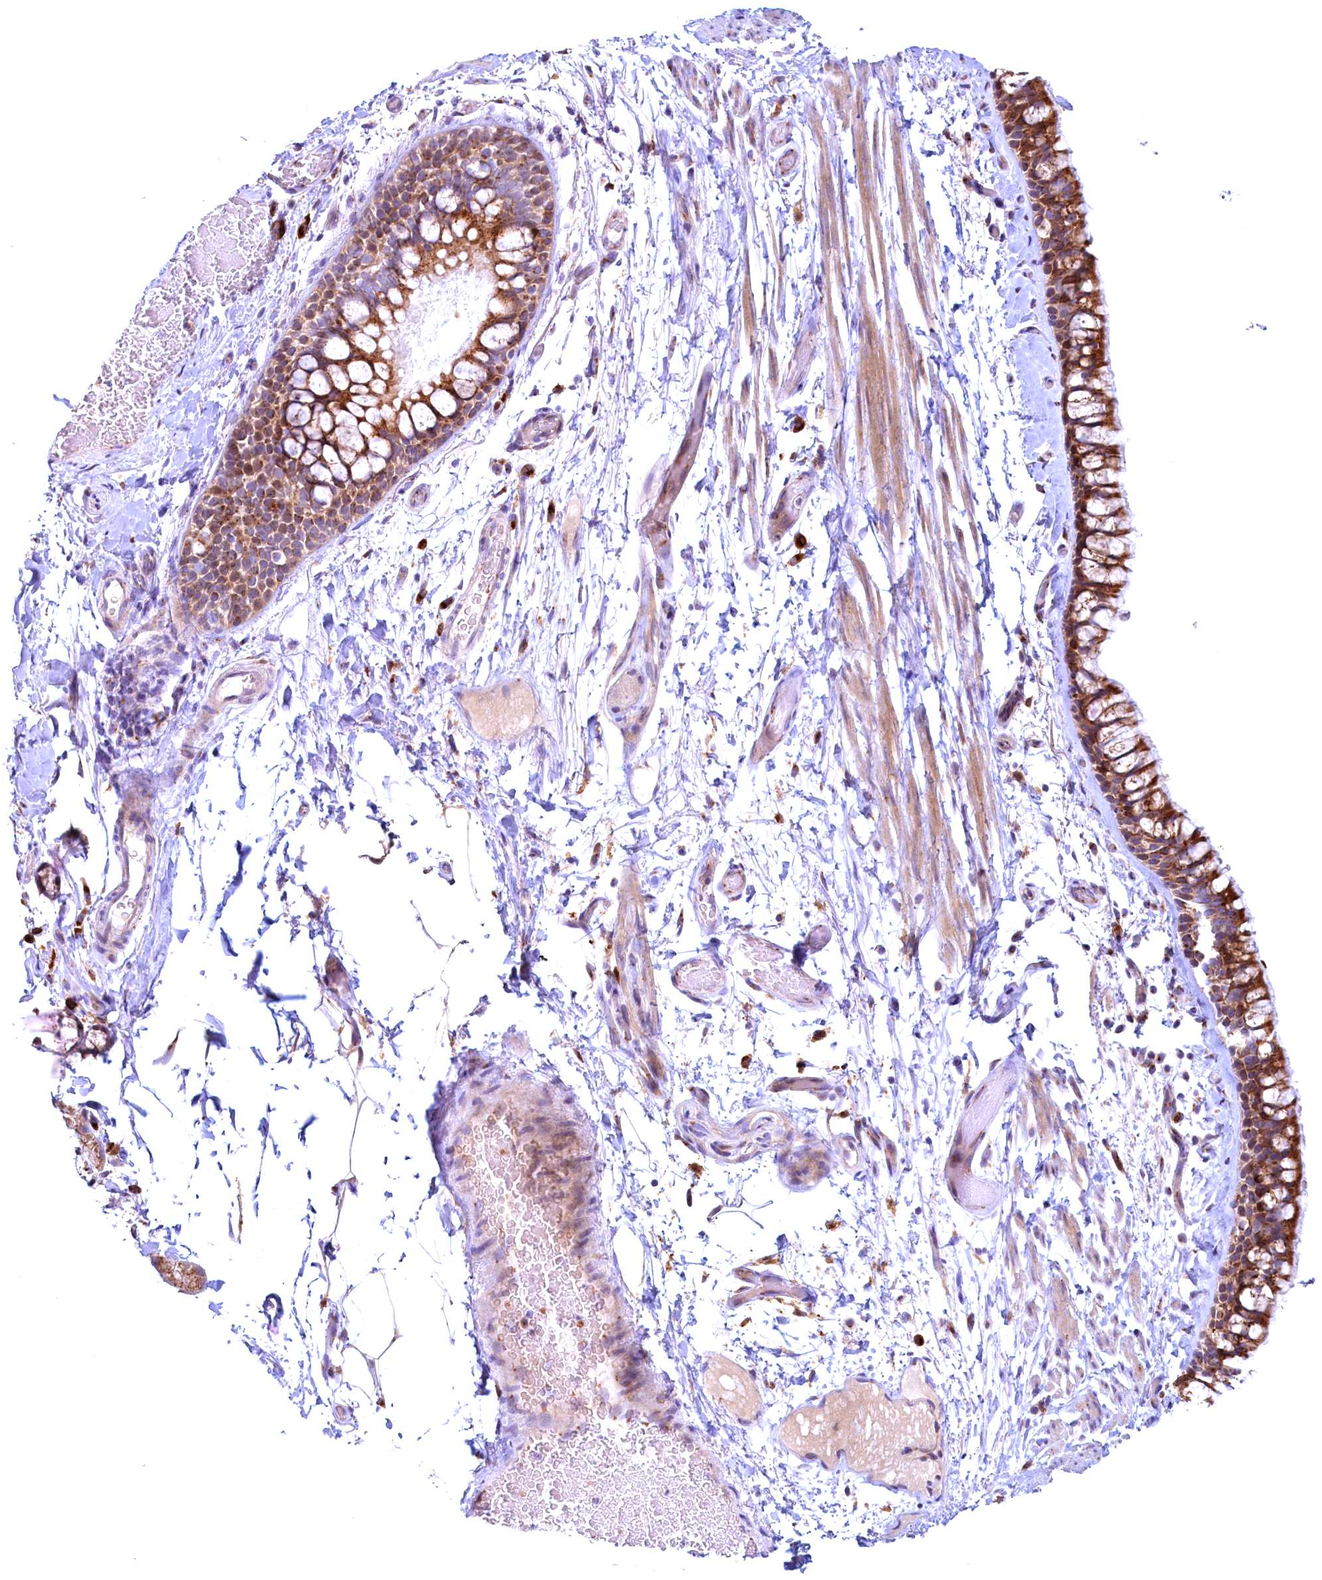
{"staining": {"intensity": "strong", "quantity": ">75%", "location": "cytoplasmic/membranous"}, "tissue": "bronchus", "cell_type": "Respiratory epithelial cells", "image_type": "normal", "snomed": [{"axis": "morphology", "description": "Normal tissue, NOS"}, {"axis": "topography", "description": "Bronchus"}], "caption": "Normal bronchus demonstrates strong cytoplasmic/membranous staining in about >75% of respiratory epithelial cells, visualized by immunohistochemistry. (DAB IHC, brown staining for protein, blue staining for nuclei).", "gene": "BLVRB", "patient": {"sex": "male", "age": 65}}